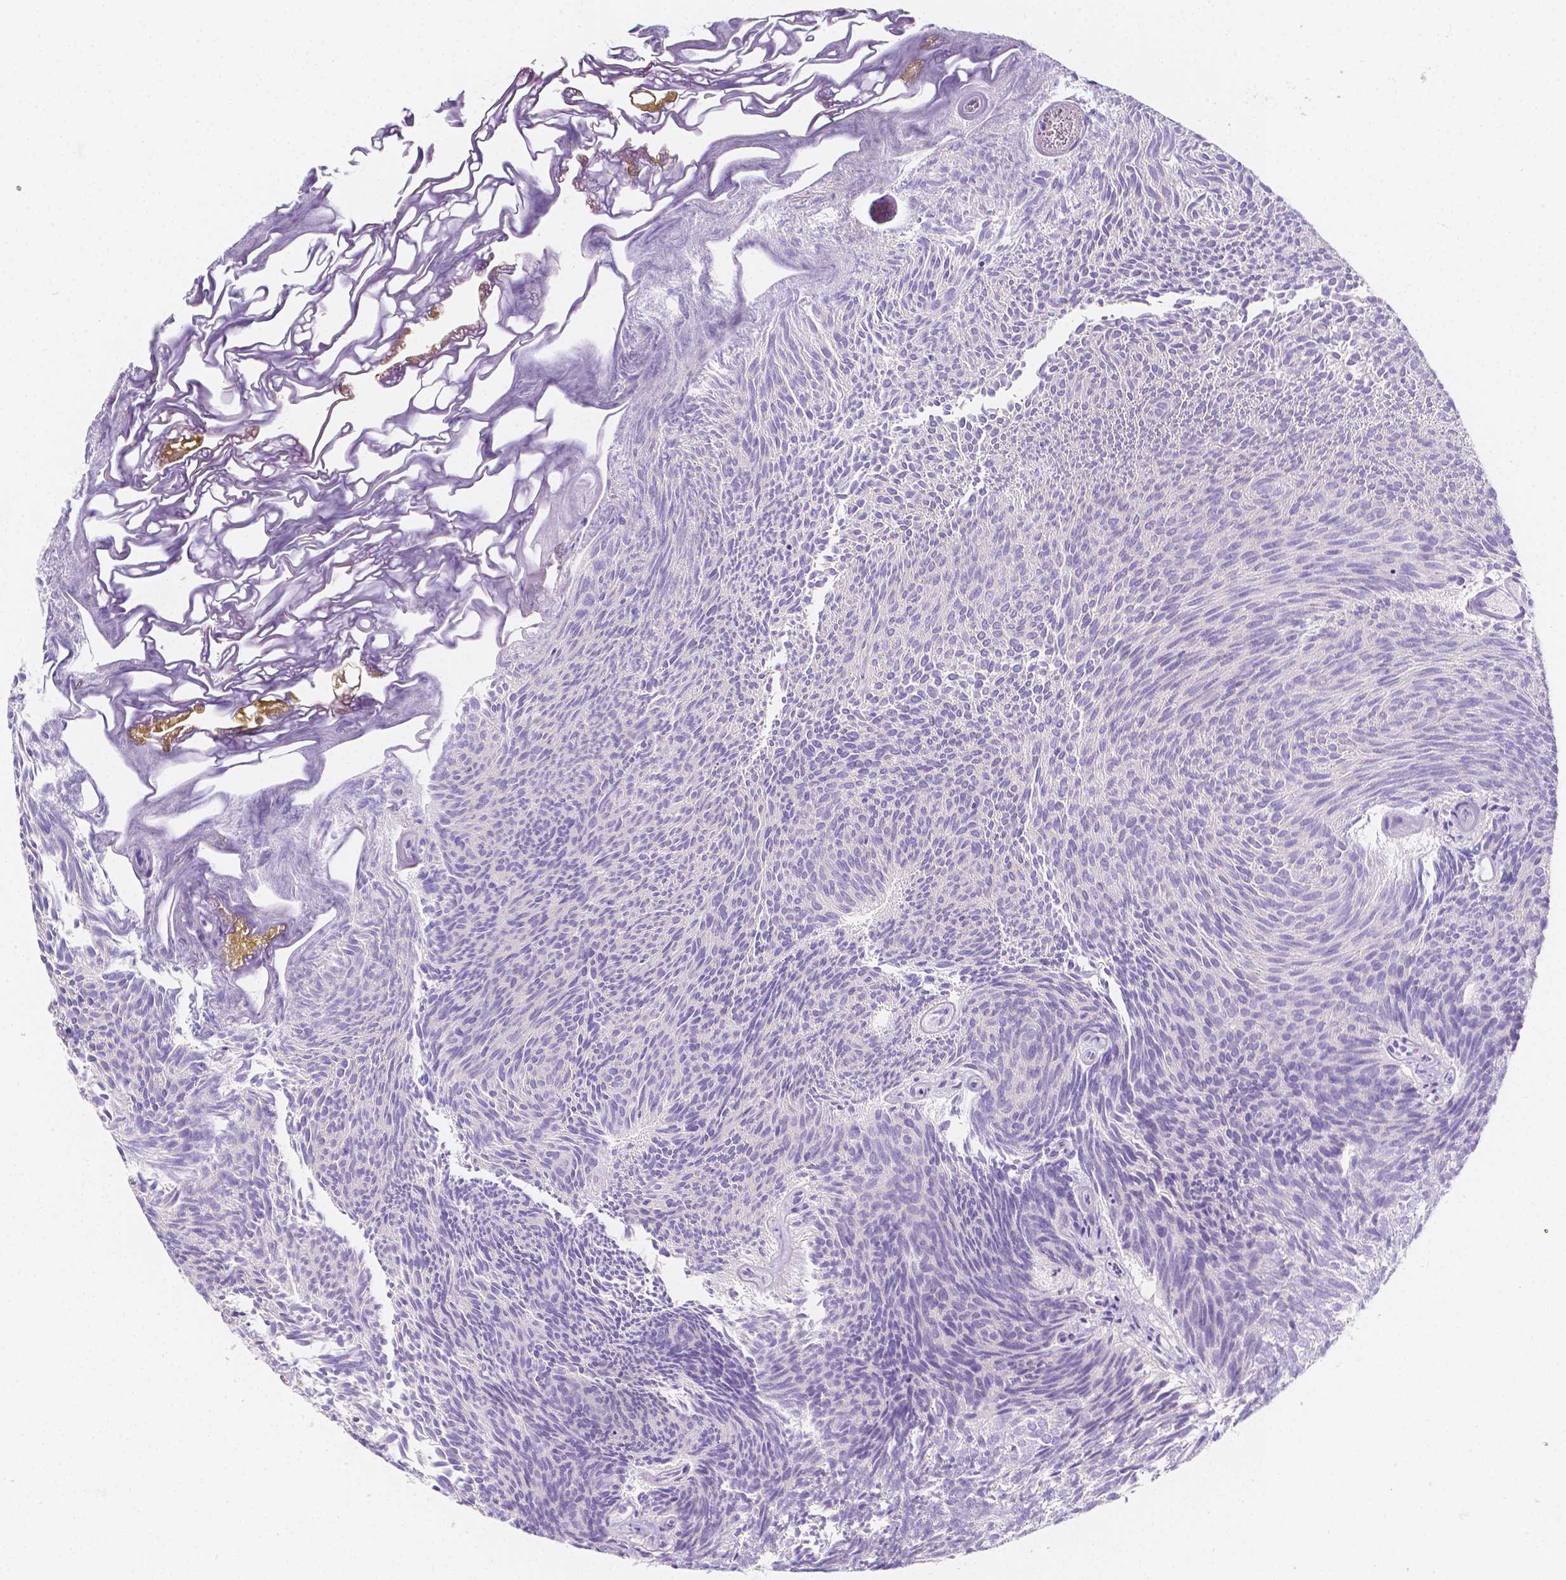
{"staining": {"intensity": "negative", "quantity": "none", "location": "none"}, "tissue": "urothelial cancer", "cell_type": "Tumor cells", "image_type": "cancer", "snomed": [{"axis": "morphology", "description": "Urothelial carcinoma, Low grade"}, {"axis": "topography", "description": "Urinary bladder"}], "caption": "The immunohistochemistry photomicrograph has no significant expression in tumor cells of low-grade urothelial carcinoma tissue.", "gene": "CLSTN2", "patient": {"sex": "male", "age": 77}}